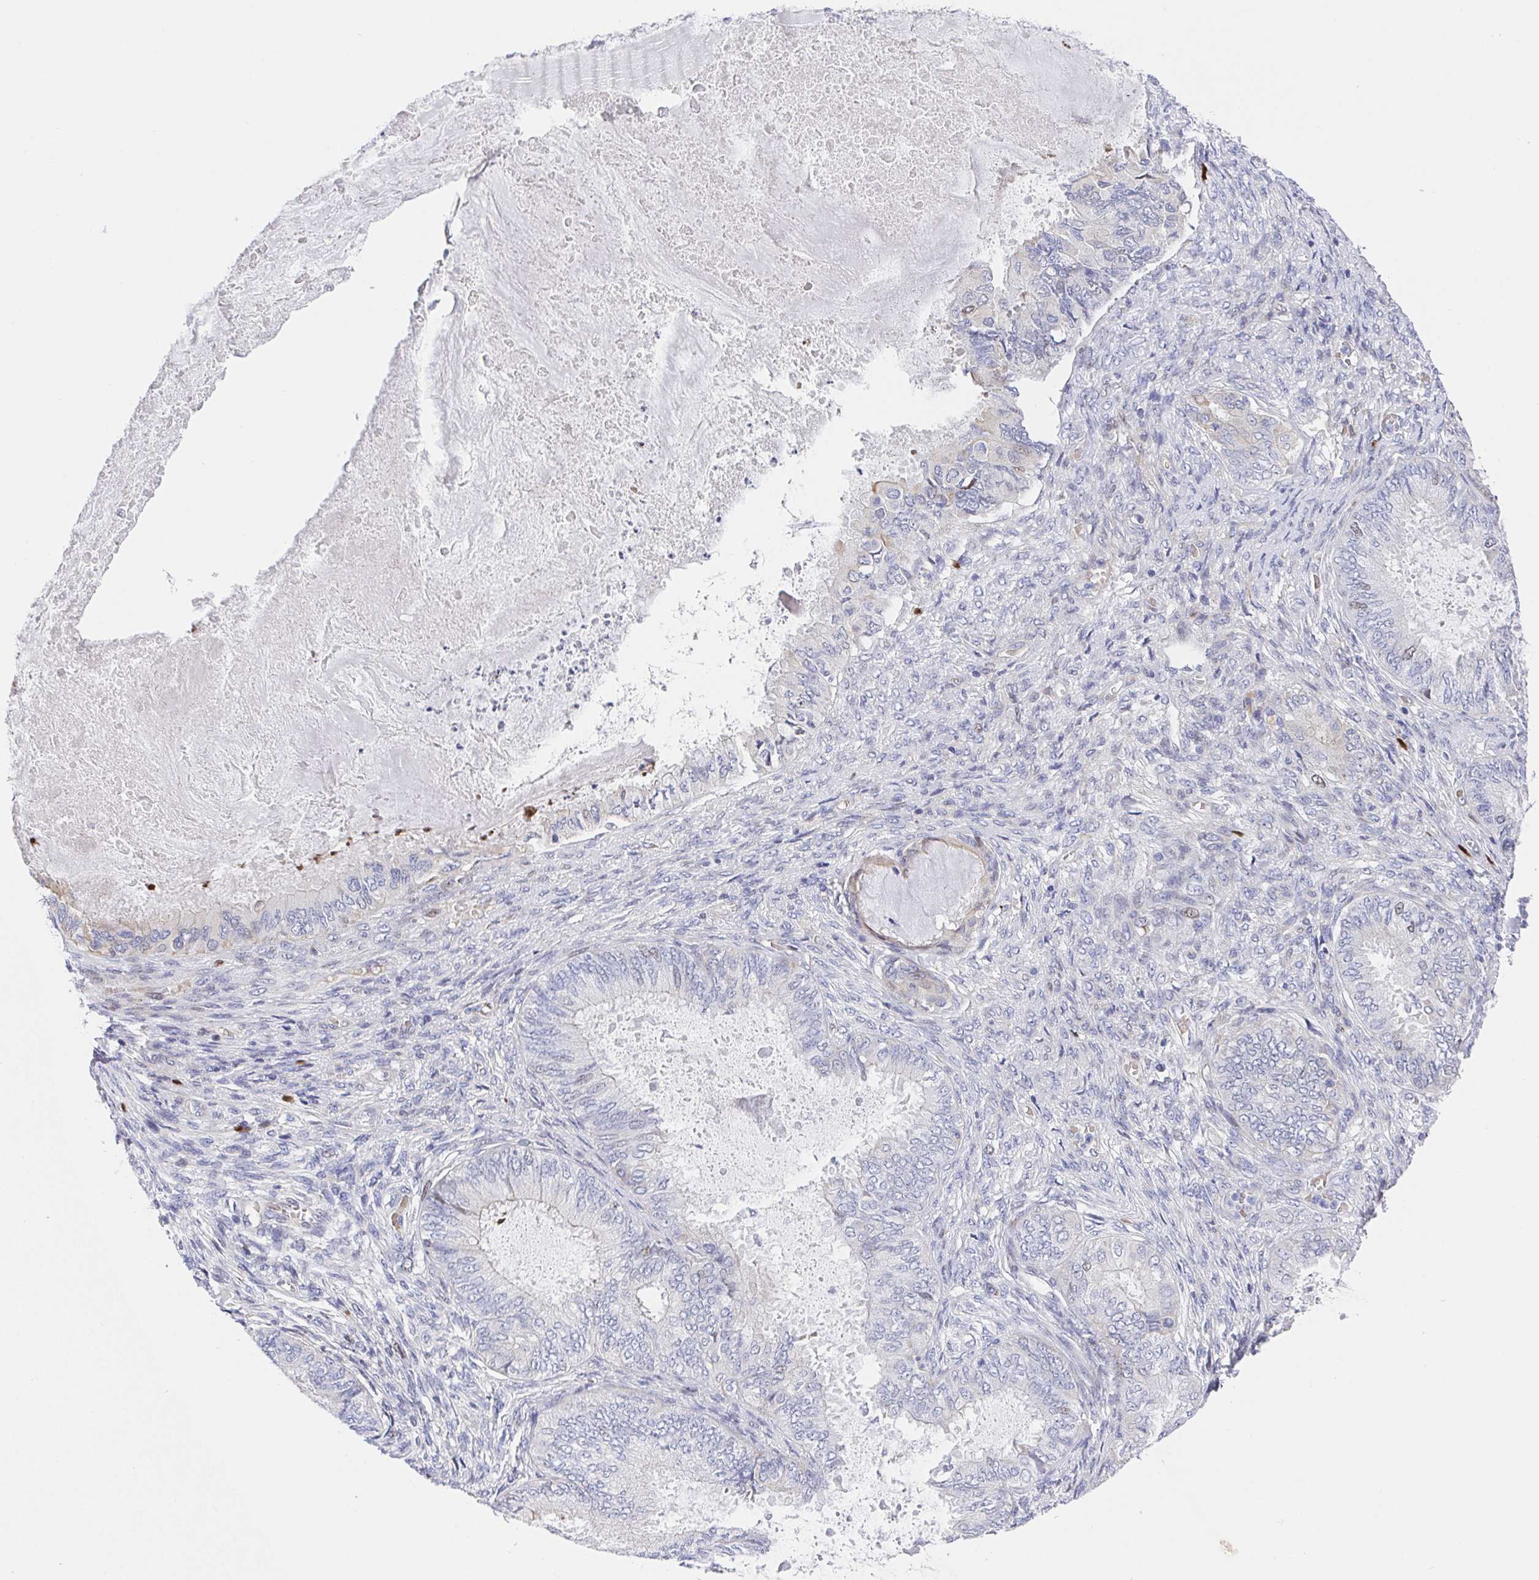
{"staining": {"intensity": "negative", "quantity": "none", "location": "none"}, "tissue": "ovarian cancer", "cell_type": "Tumor cells", "image_type": "cancer", "snomed": [{"axis": "morphology", "description": "Carcinoma, endometroid"}, {"axis": "topography", "description": "Ovary"}], "caption": "Protein analysis of ovarian cancer (endometroid carcinoma) exhibits no significant expression in tumor cells.", "gene": "TIMELESS", "patient": {"sex": "female", "age": 70}}